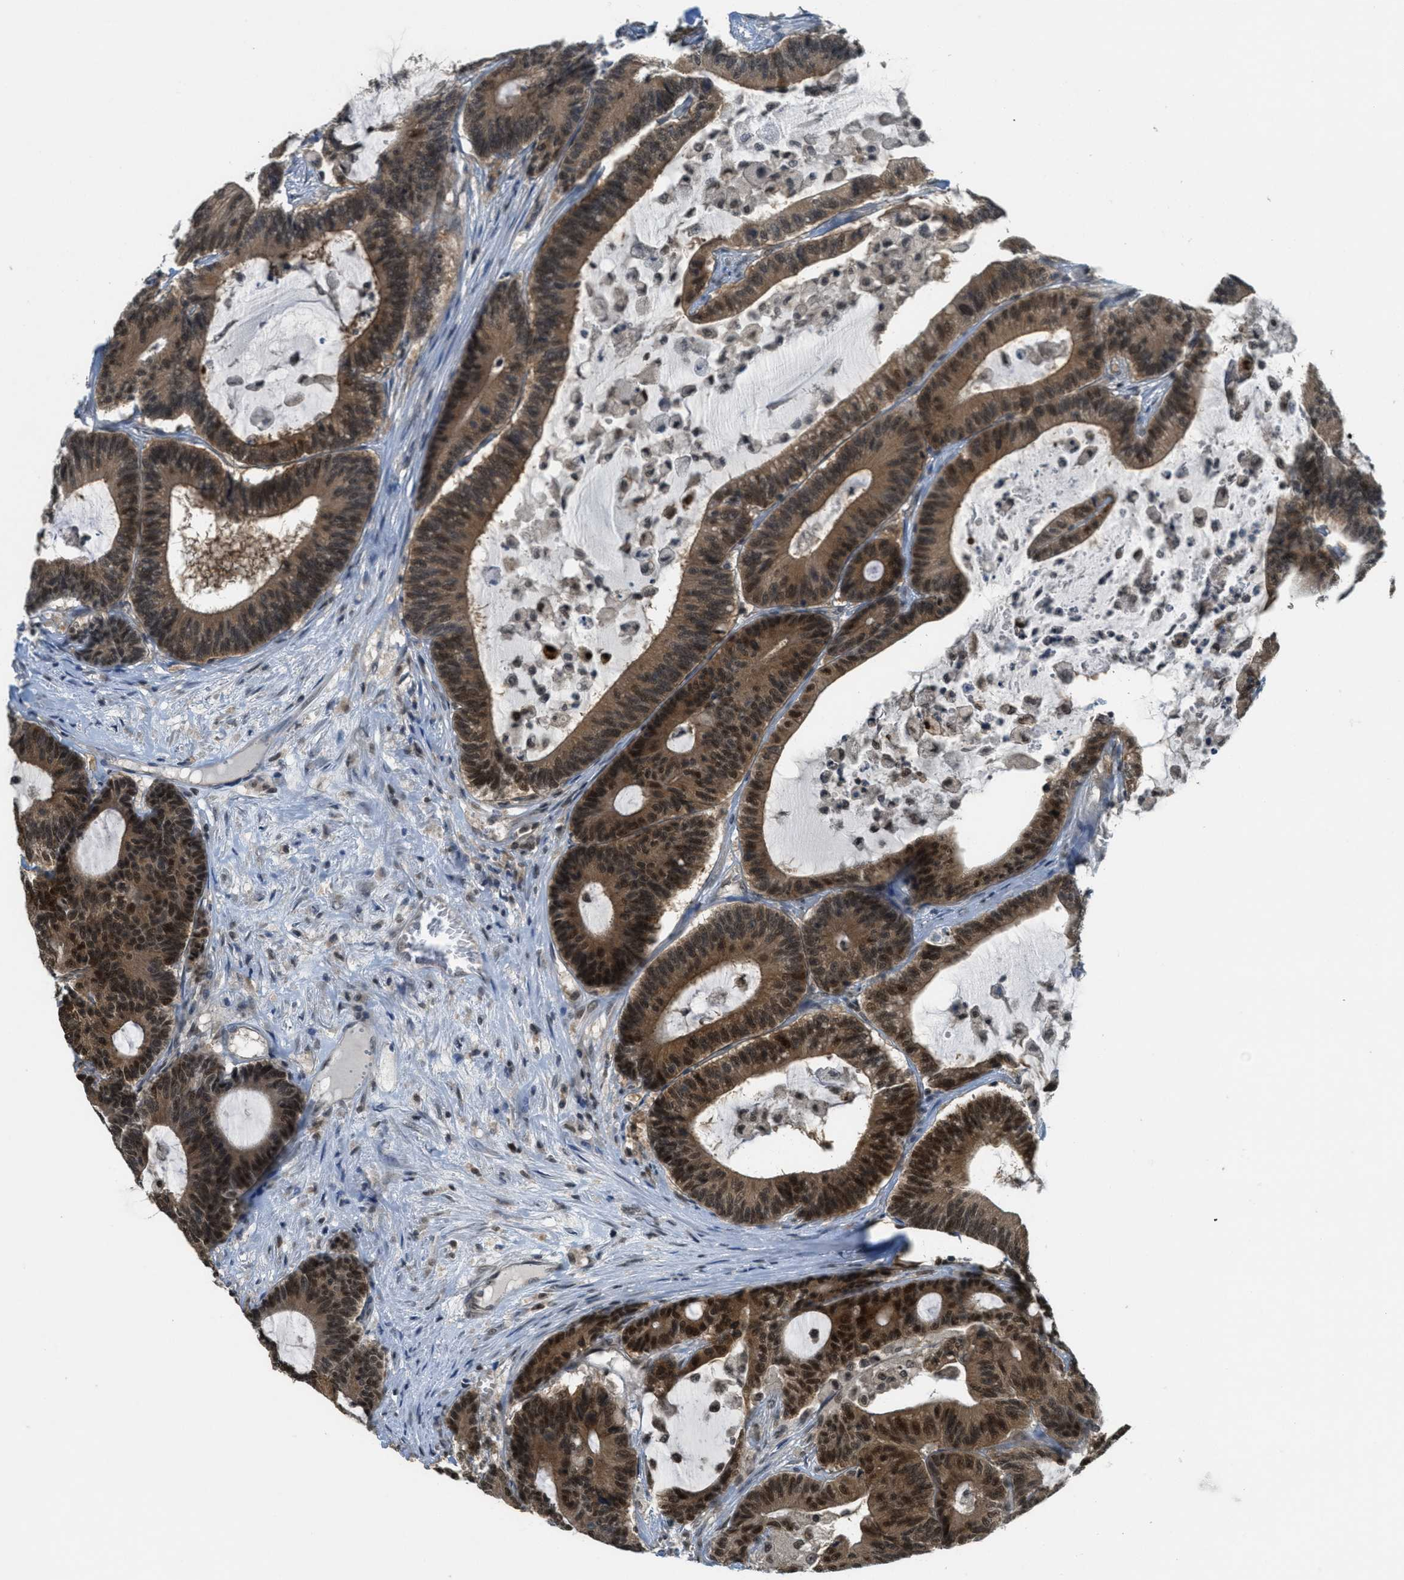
{"staining": {"intensity": "strong", "quantity": ">75%", "location": "cytoplasmic/membranous,nuclear"}, "tissue": "colorectal cancer", "cell_type": "Tumor cells", "image_type": "cancer", "snomed": [{"axis": "morphology", "description": "Adenocarcinoma, NOS"}, {"axis": "topography", "description": "Colon"}], "caption": "Immunohistochemistry (IHC) image of adenocarcinoma (colorectal) stained for a protein (brown), which shows high levels of strong cytoplasmic/membranous and nuclear staining in about >75% of tumor cells.", "gene": "DNAJB1", "patient": {"sex": "female", "age": 84}}